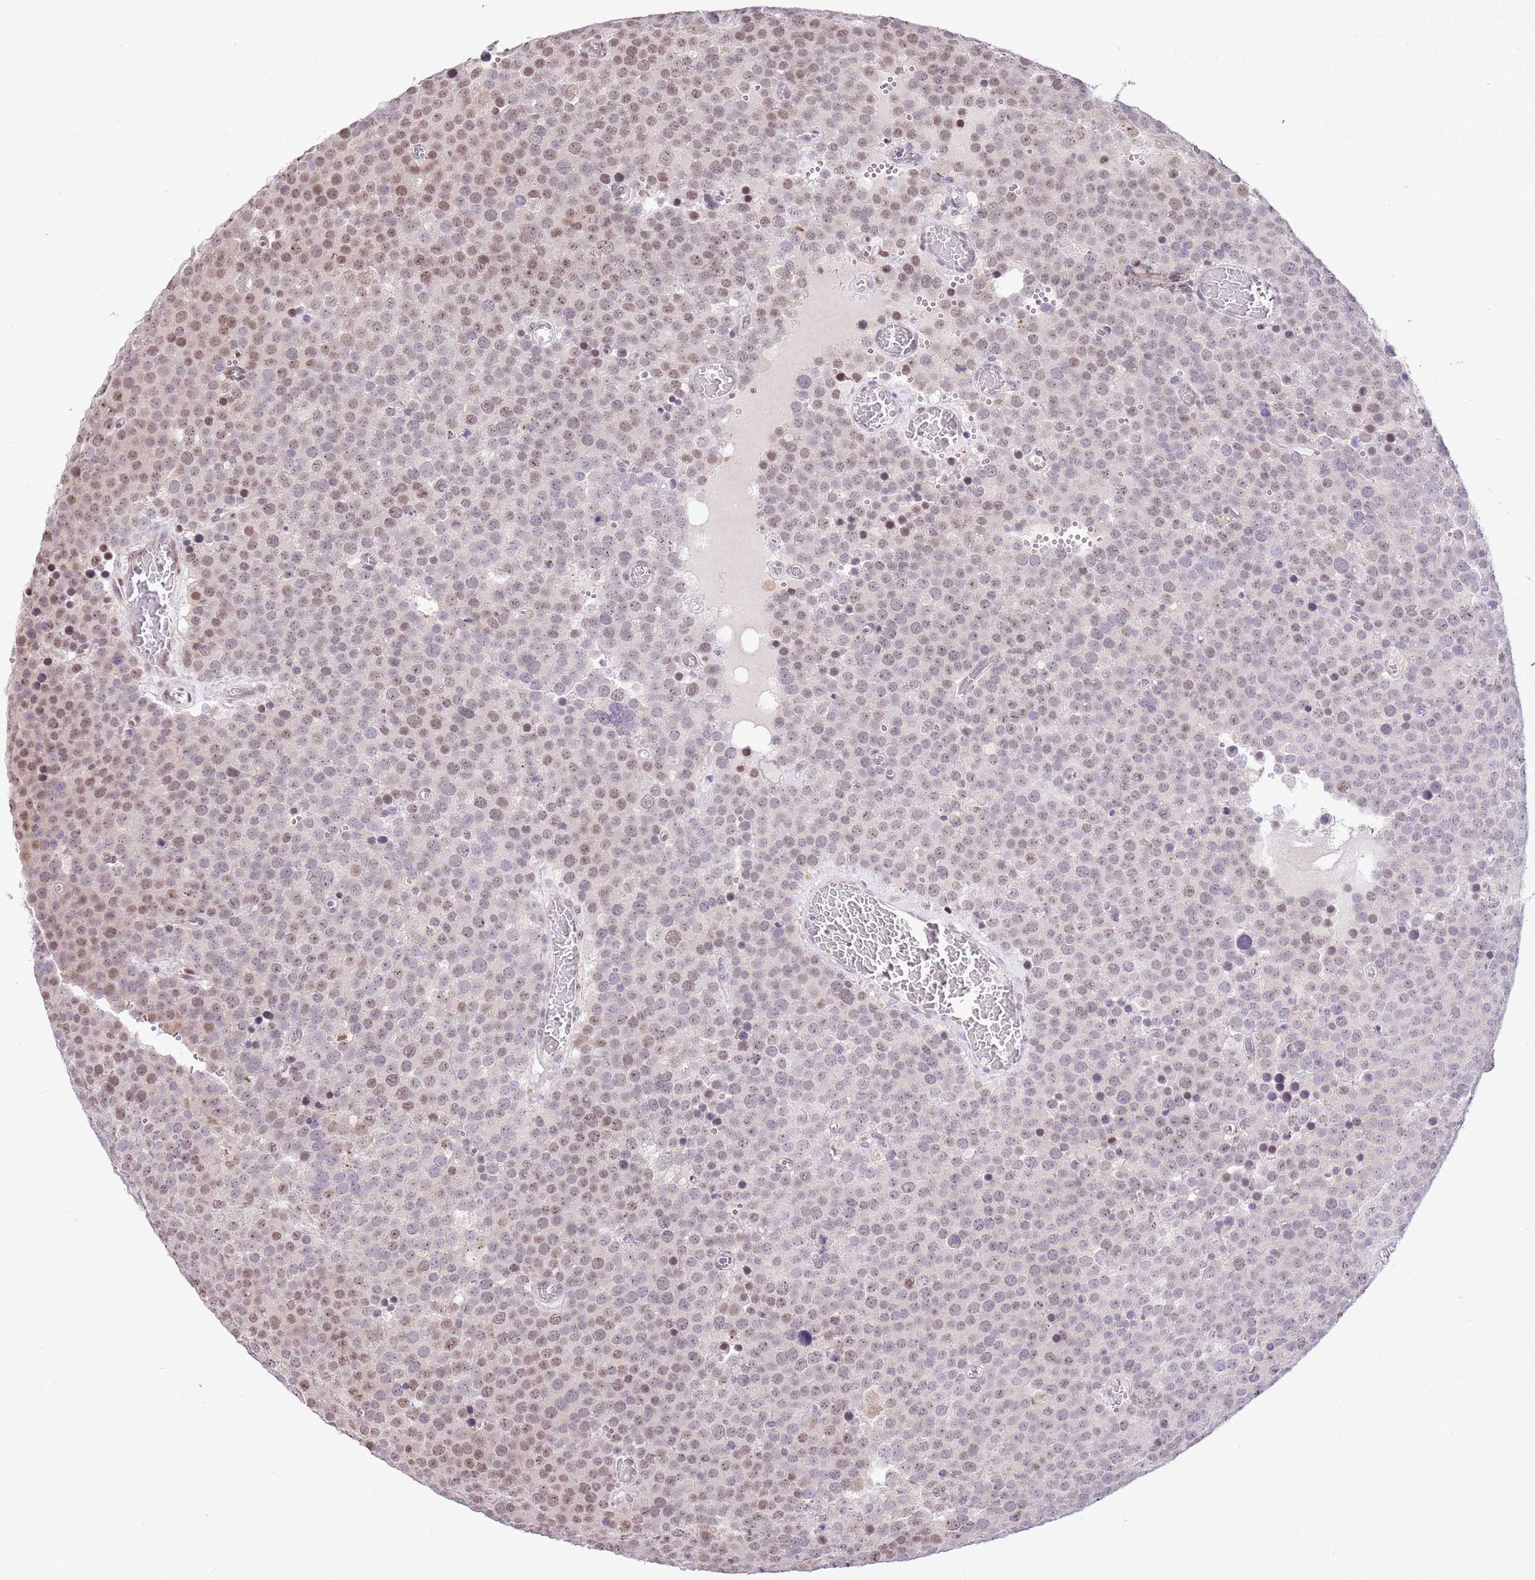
{"staining": {"intensity": "moderate", "quantity": "25%-75%", "location": "nuclear"}, "tissue": "testis cancer", "cell_type": "Tumor cells", "image_type": "cancer", "snomed": [{"axis": "morphology", "description": "Normal tissue, NOS"}, {"axis": "morphology", "description": "Seminoma, NOS"}, {"axis": "topography", "description": "Testis"}], "caption": "The photomicrograph exhibits immunohistochemical staining of seminoma (testis). There is moderate nuclear positivity is present in about 25%-75% of tumor cells.", "gene": "RFK", "patient": {"sex": "male", "age": 71}}